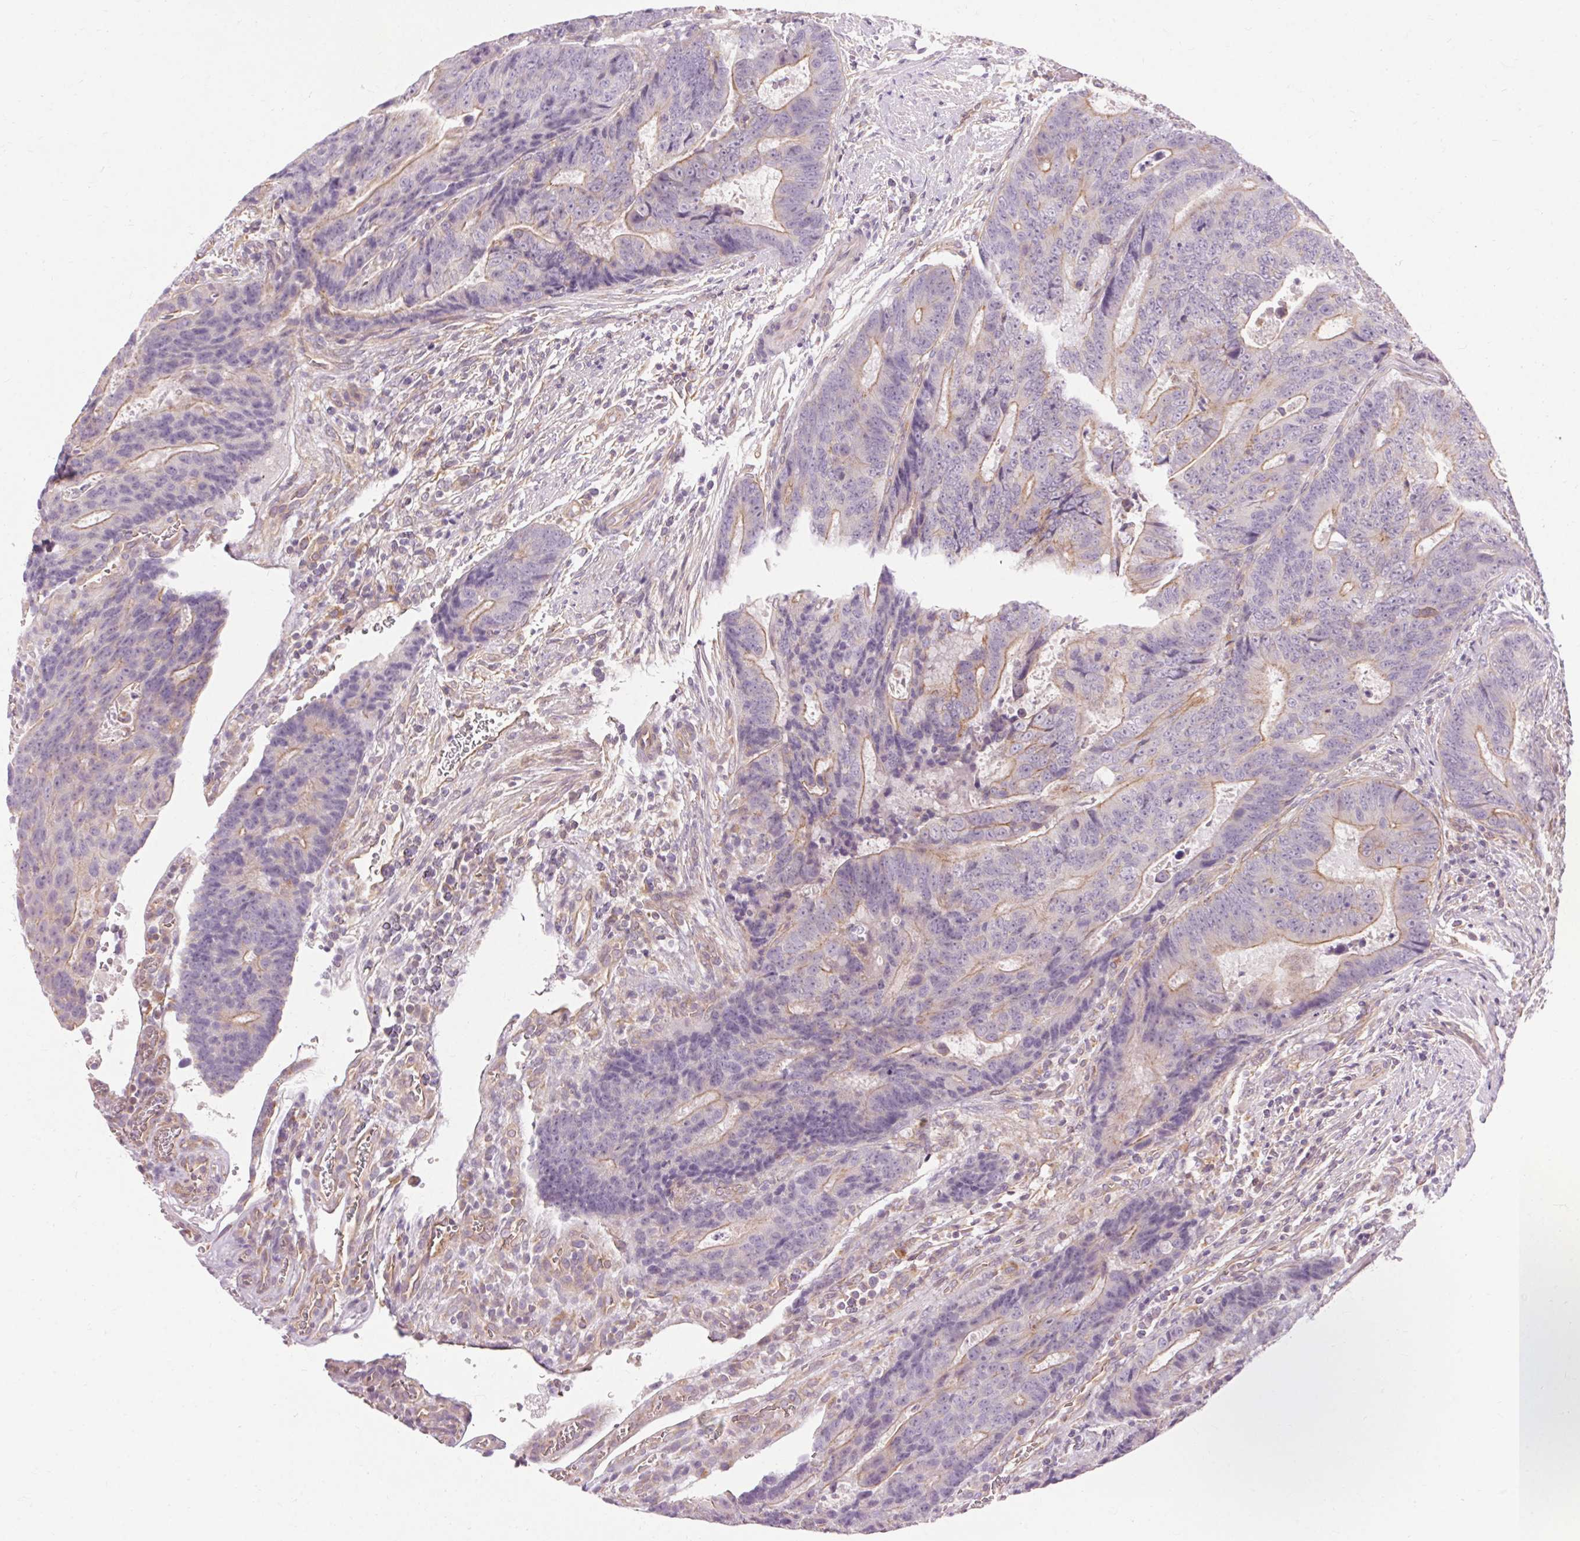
{"staining": {"intensity": "weak", "quantity": "25%-75%", "location": "cytoplasmic/membranous"}, "tissue": "colorectal cancer", "cell_type": "Tumor cells", "image_type": "cancer", "snomed": [{"axis": "morphology", "description": "Adenocarcinoma, NOS"}, {"axis": "topography", "description": "Colon"}], "caption": "Colorectal adenocarcinoma tissue shows weak cytoplasmic/membranous expression in about 25%-75% of tumor cells, visualized by immunohistochemistry. (brown staining indicates protein expression, while blue staining denotes nuclei).", "gene": "TM6SF1", "patient": {"sex": "female", "age": 48}}